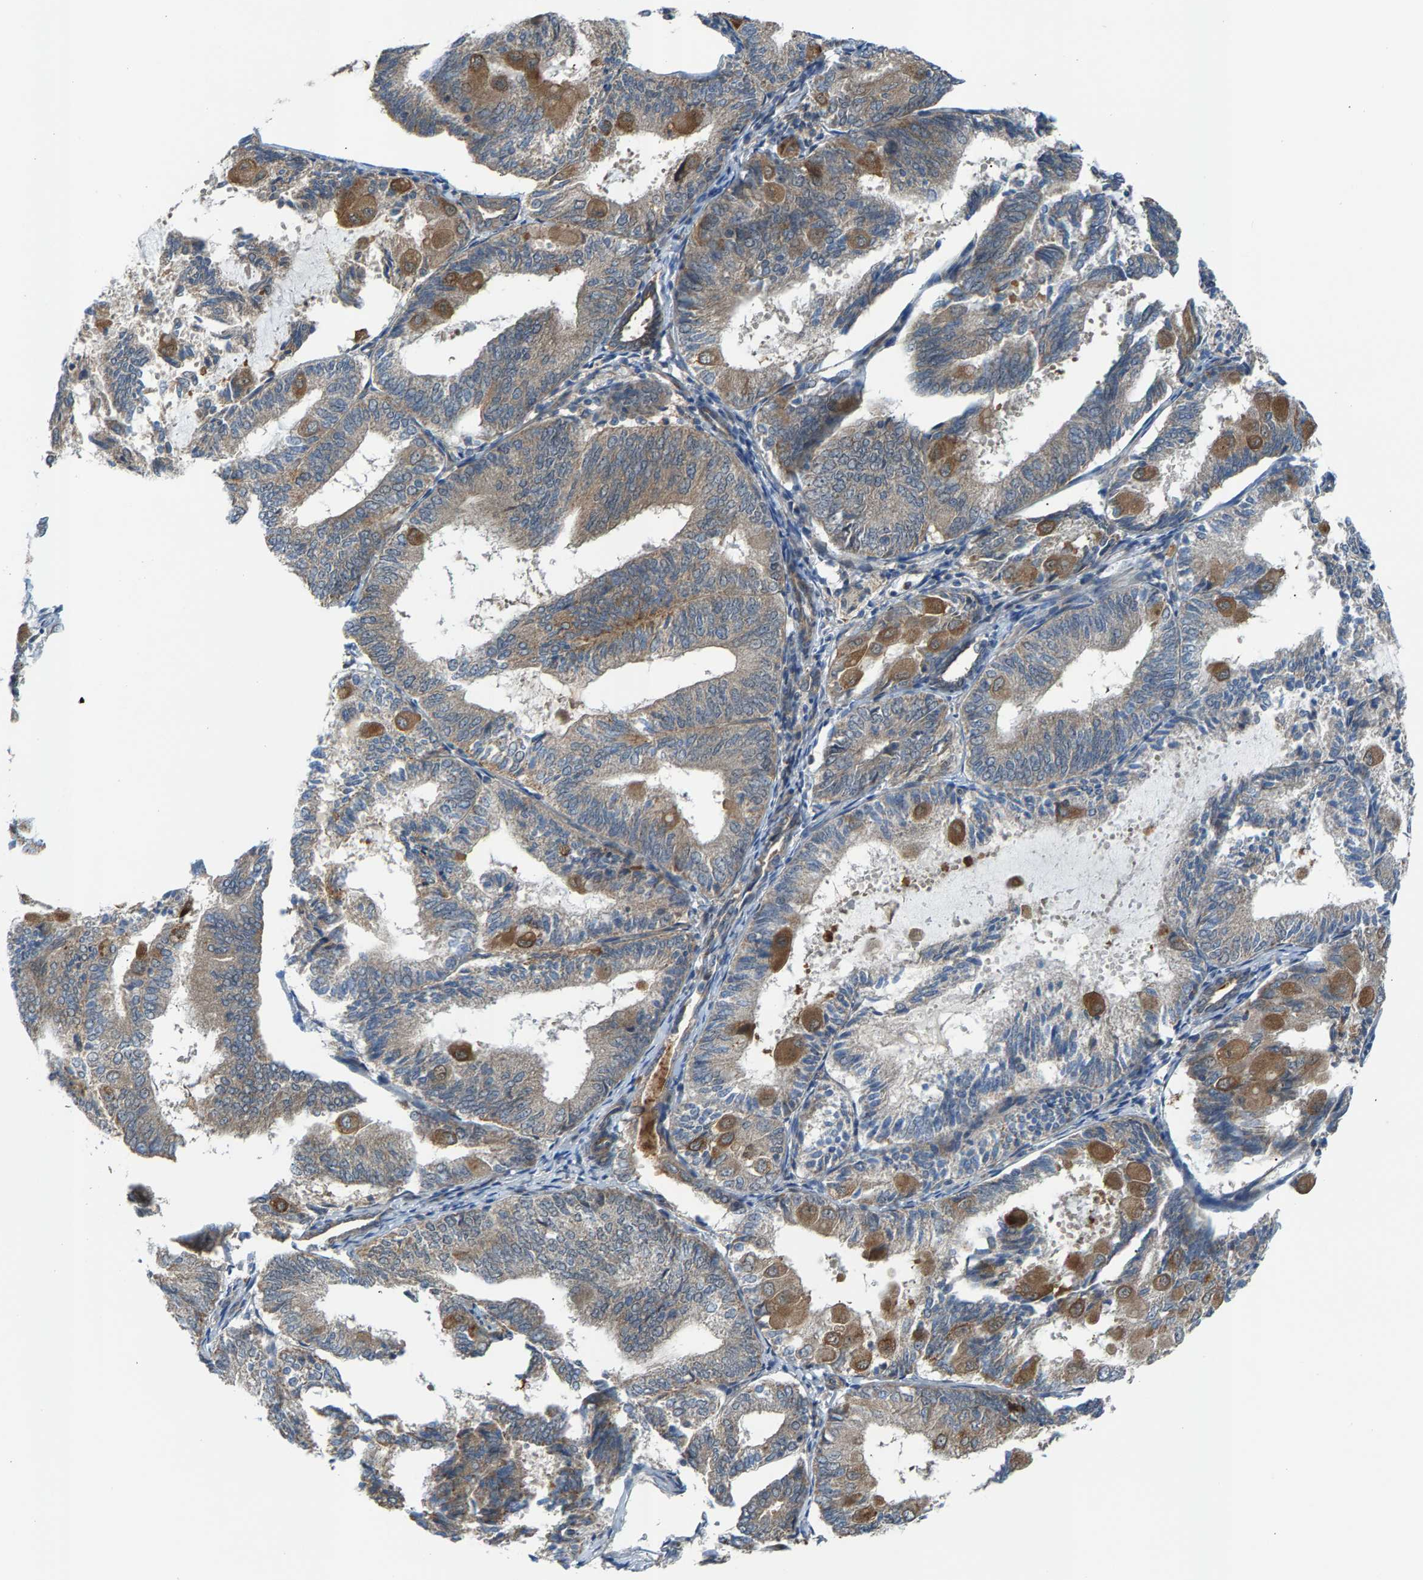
{"staining": {"intensity": "moderate", "quantity": "25%-75%", "location": "cytoplasmic/membranous"}, "tissue": "endometrial cancer", "cell_type": "Tumor cells", "image_type": "cancer", "snomed": [{"axis": "morphology", "description": "Adenocarcinoma, NOS"}, {"axis": "topography", "description": "Endometrium"}], "caption": "Immunohistochemical staining of human endometrial cancer exhibits medium levels of moderate cytoplasmic/membranous positivity in about 25%-75% of tumor cells.", "gene": "PDCL", "patient": {"sex": "female", "age": 81}}